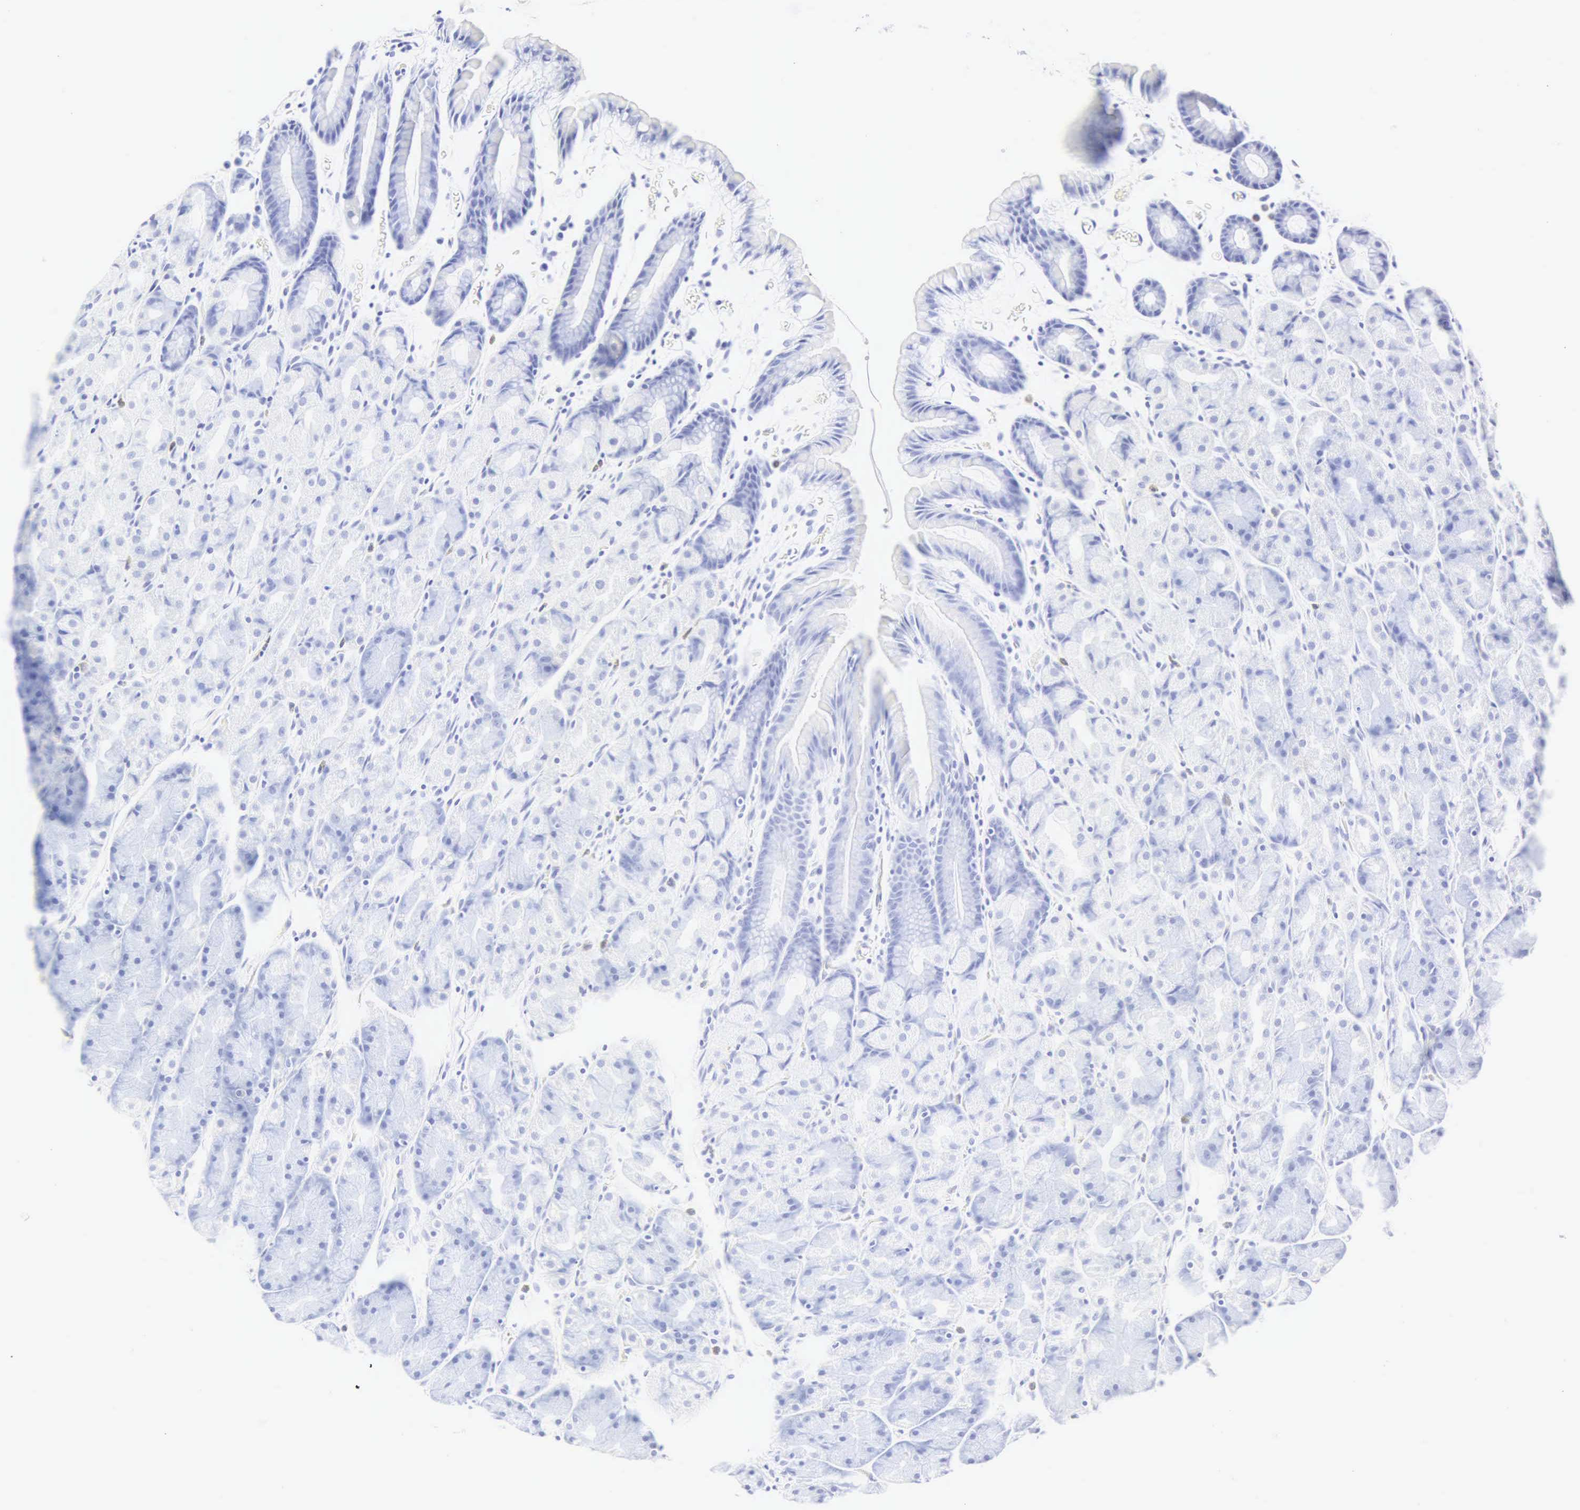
{"staining": {"intensity": "negative", "quantity": "none", "location": "none"}, "tissue": "stomach", "cell_type": "Glandular cells", "image_type": "normal", "snomed": [{"axis": "morphology", "description": "Adenocarcinoma, NOS"}, {"axis": "topography", "description": "Stomach, upper"}], "caption": "A histopathology image of stomach stained for a protein displays no brown staining in glandular cells.", "gene": "CGB3", "patient": {"sex": "male", "age": 47}}